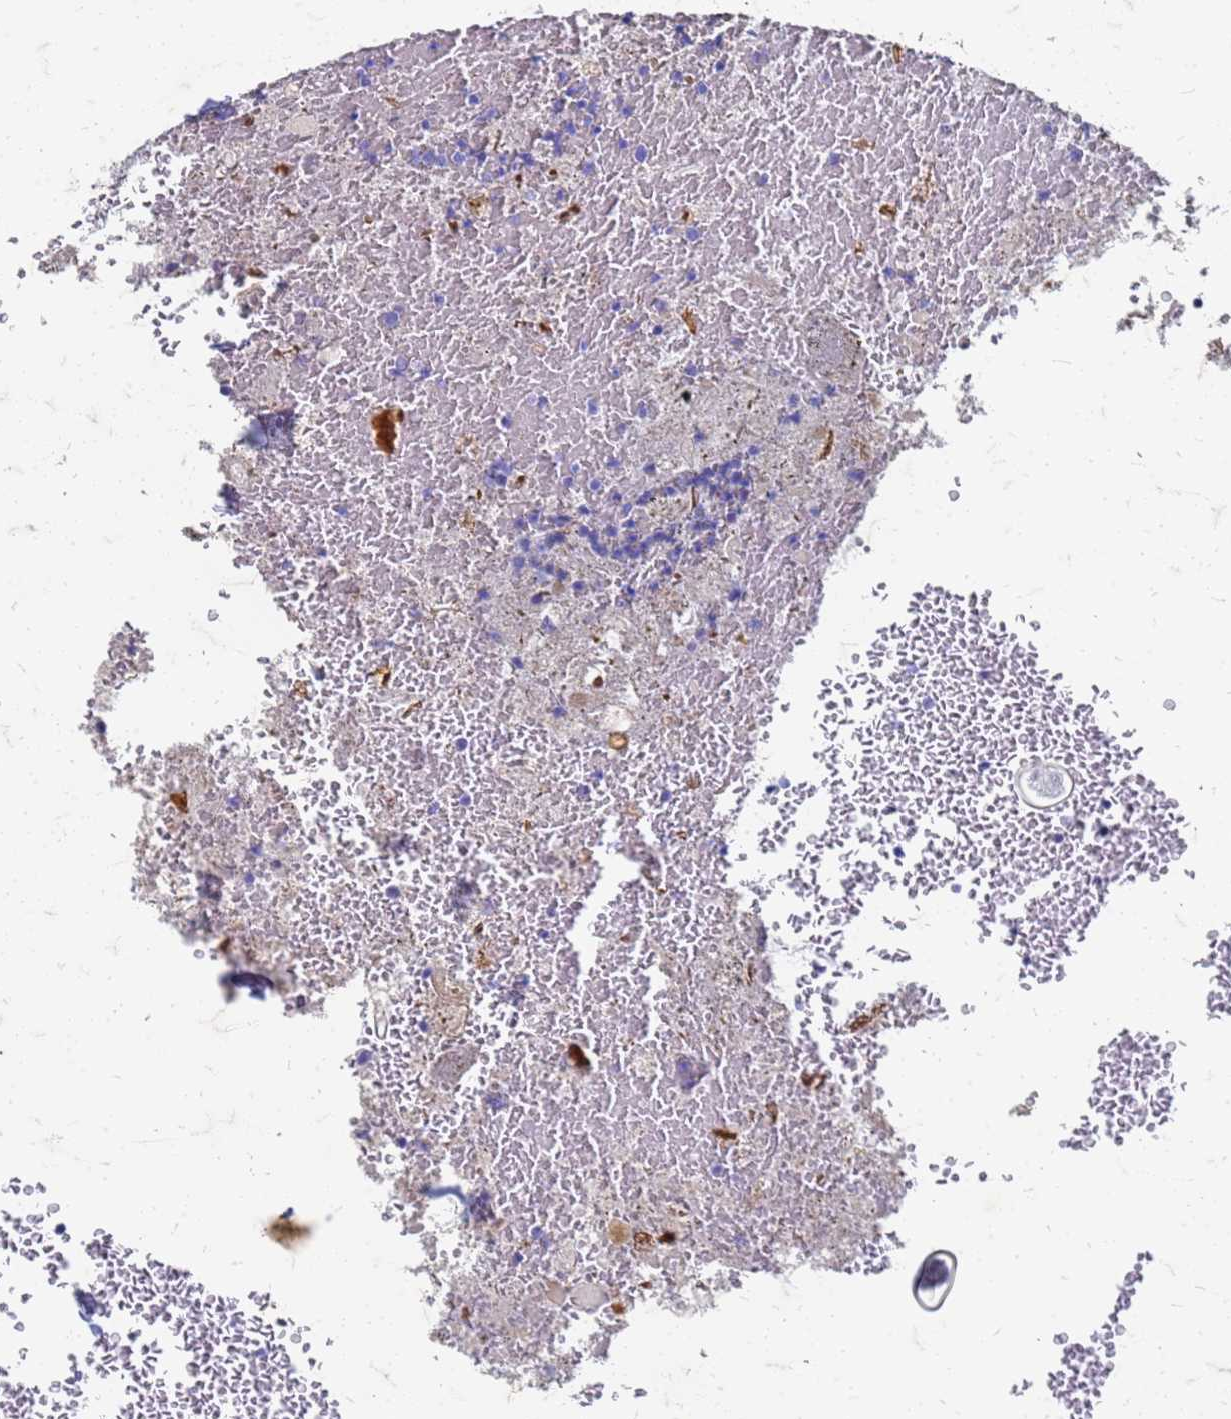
{"staining": {"intensity": "negative", "quantity": "none", "location": "none"}, "tissue": "appendix", "cell_type": "Glandular cells", "image_type": "normal", "snomed": [{"axis": "morphology", "description": "Normal tissue, NOS"}, {"axis": "topography", "description": "Appendix"}], "caption": "IHC of unremarkable human appendix exhibits no expression in glandular cells.", "gene": "TRIM64B", "patient": {"sex": "male", "age": 8}}